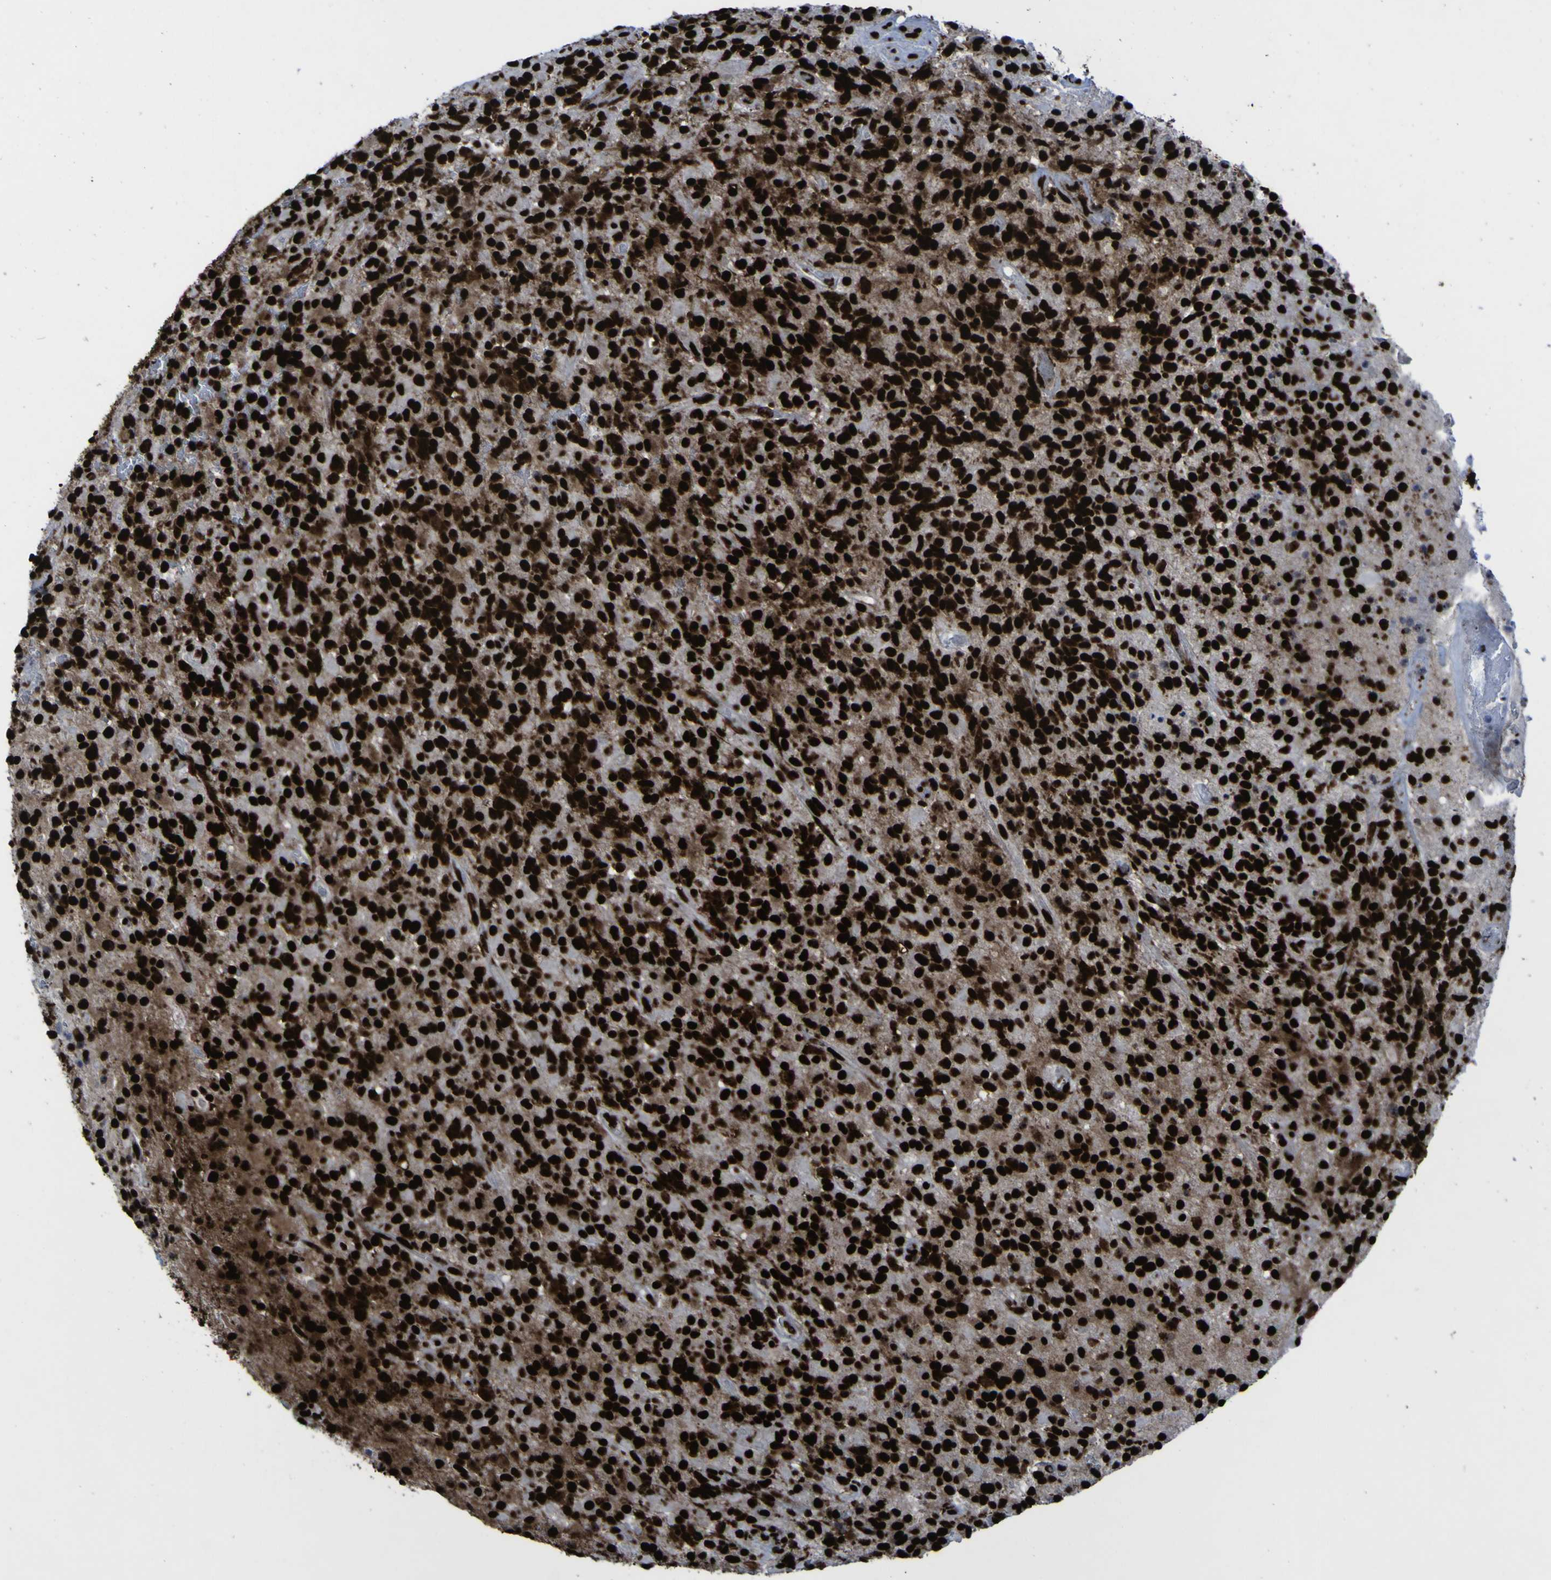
{"staining": {"intensity": "strong", "quantity": ">75%", "location": "nuclear"}, "tissue": "glioma", "cell_type": "Tumor cells", "image_type": "cancer", "snomed": [{"axis": "morphology", "description": "Glioma, malignant, High grade"}, {"axis": "topography", "description": "Brain"}], "caption": "High-grade glioma (malignant) stained with immunohistochemistry (IHC) demonstrates strong nuclear positivity in about >75% of tumor cells.", "gene": "NPM1", "patient": {"sex": "male", "age": 71}}